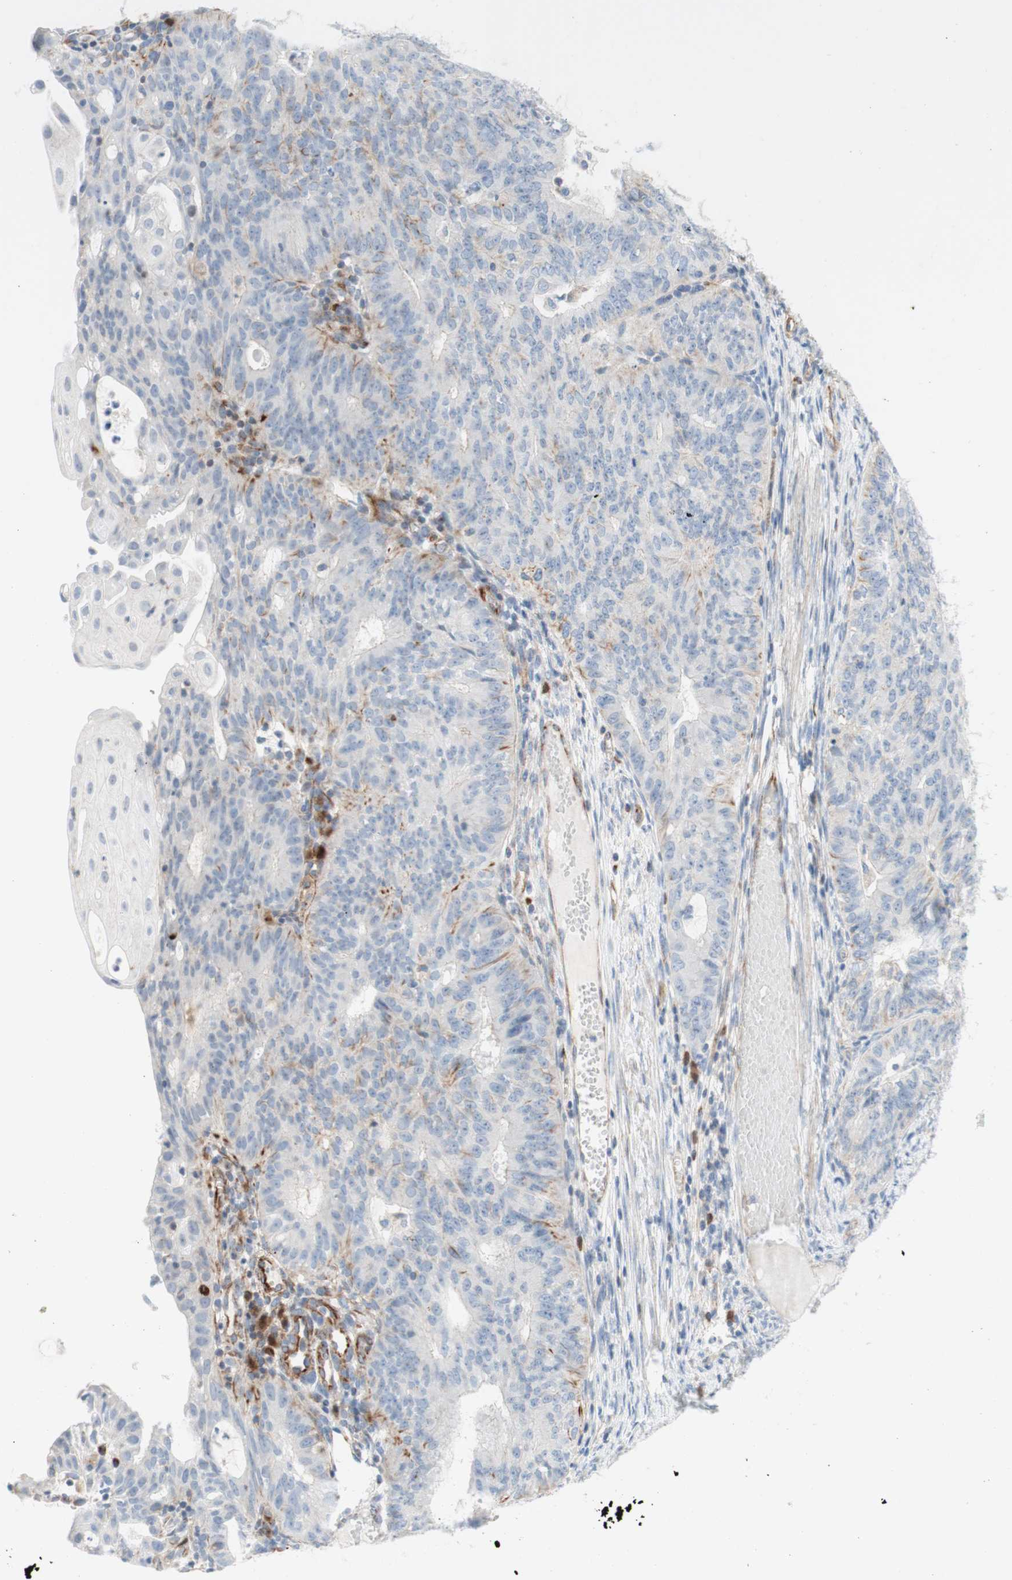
{"staining": {"intensity": "moderate", "quantity": "<25%", "location": "cytoplasmic/membranous"}, "tissue": "endometrial cancer", "cell_type": "Tumor cells", "image_type": "cancer", "snomed": [{"axis": "morphology", "description": "Adenocarcinoma, NOS"}, {"axis": "topography", "description": "Endometrium"}], "caption": "Brown immunohistochemical staining in adenocarcinoma (endometrial) exhibits moderate cytoplasmic/membranous positivity in about <25% of tumor cells. The staining was performed using DAB, with brown indicating positive protein expression. Nuclei are stained blue with hematoxylin.", "gene": "POU2AF1", "patient": {"sex": "female", "age": 32}}